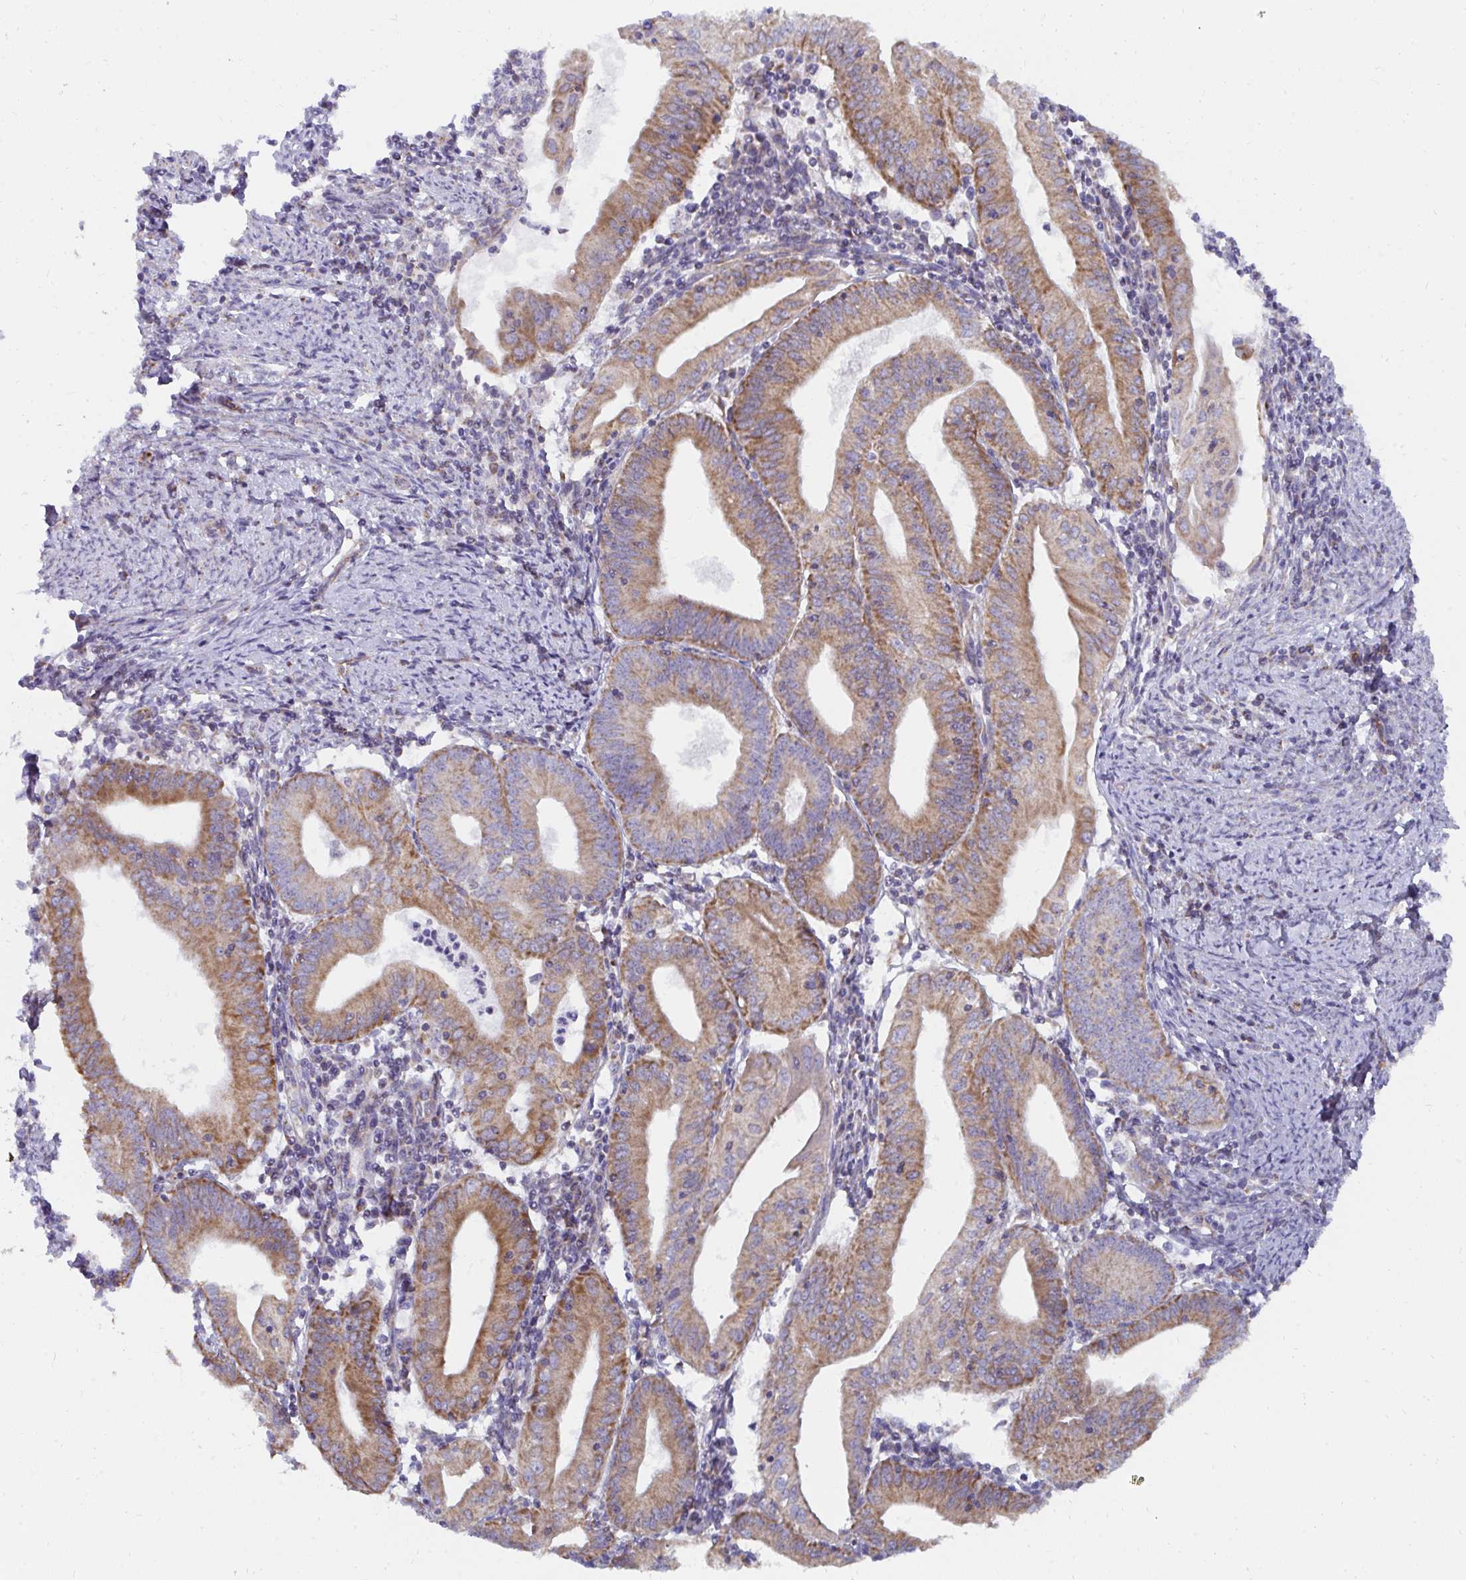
{"staining": {"intensity": "moderate", "quantity": ">75%", "location": "cytoplasmic/membranous"}, "tissue": "endometrial cancer", "cell_type": "Tumor cells", "image_type": "cancer", "snomed": [{"axis": "morphology", "description": "Adenocarcinoma, NOS"}, {"axis": "topography", "description": "Endometrium"}], "caption": "Endometrial cancer (adenocarcinoma) stained with immunohistochemistry exhibits moderate cytoplasmic/membranous staining in about >75% of tumor cells.", "gene": "PC", "patient": {"sex": "female", "age": 60}}